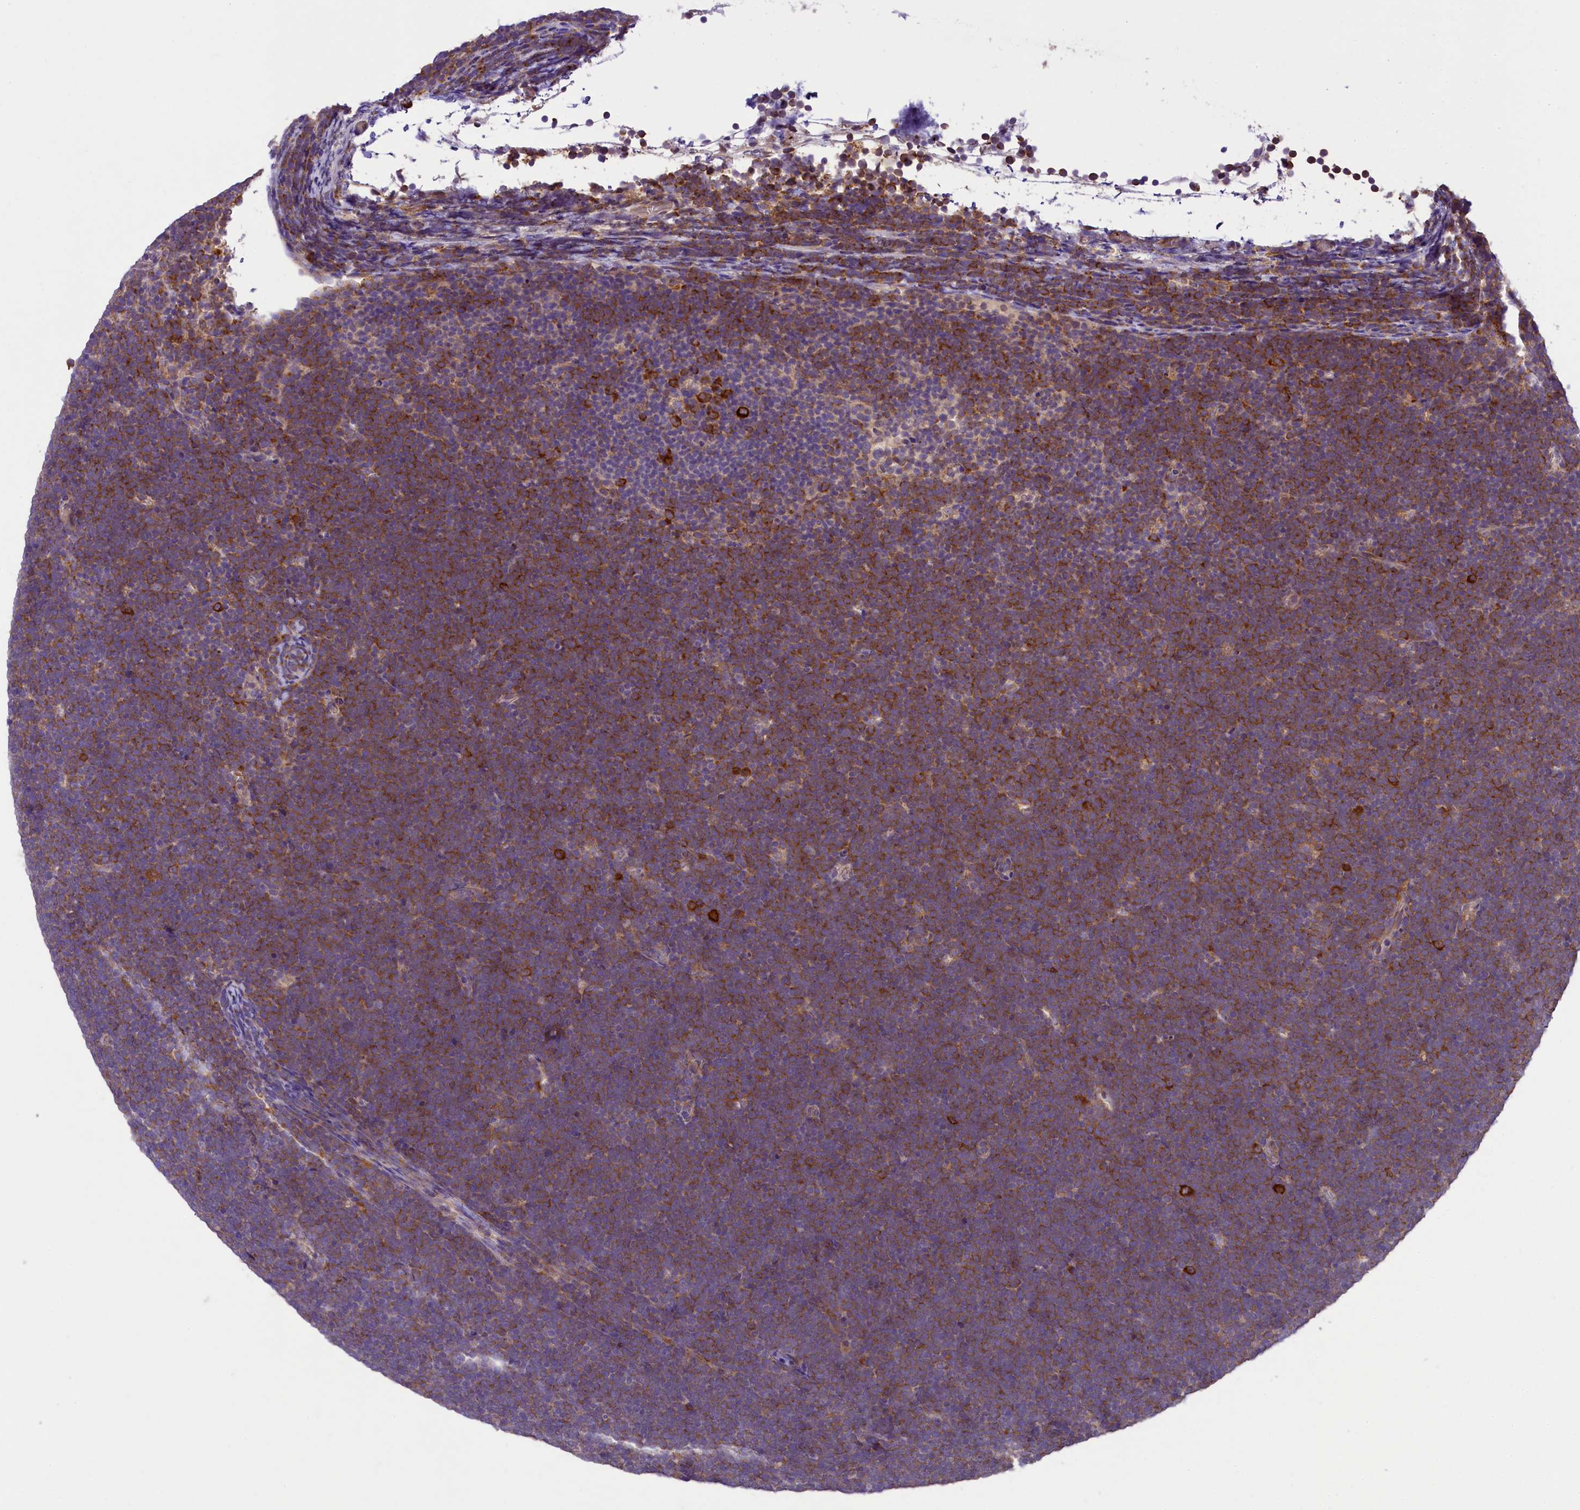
{"staining": {"intensity": "moderate", "quantity": ">75%", "location": "cytoplasmic/membranous"}, "tissue": "lymphoma", "cell_type": "Tumor cells", "image_type": "cancer", "snomed": [{"axis": "morphology", "description": "Malignant lymphoma, non-Hodgkin's type, High grade"}, {"axis": "topography", "description": "Lymph node"}], "caption": "Protein expression analysis of human lymphoma reveals moderate cytoplasmic/membranous positivity in about >75% of tumor cells. (Brightfield microscopy of DAB IHC at high magnification).", "gene": "LARP4", "patient": {"sex": "male", "age": 13}}